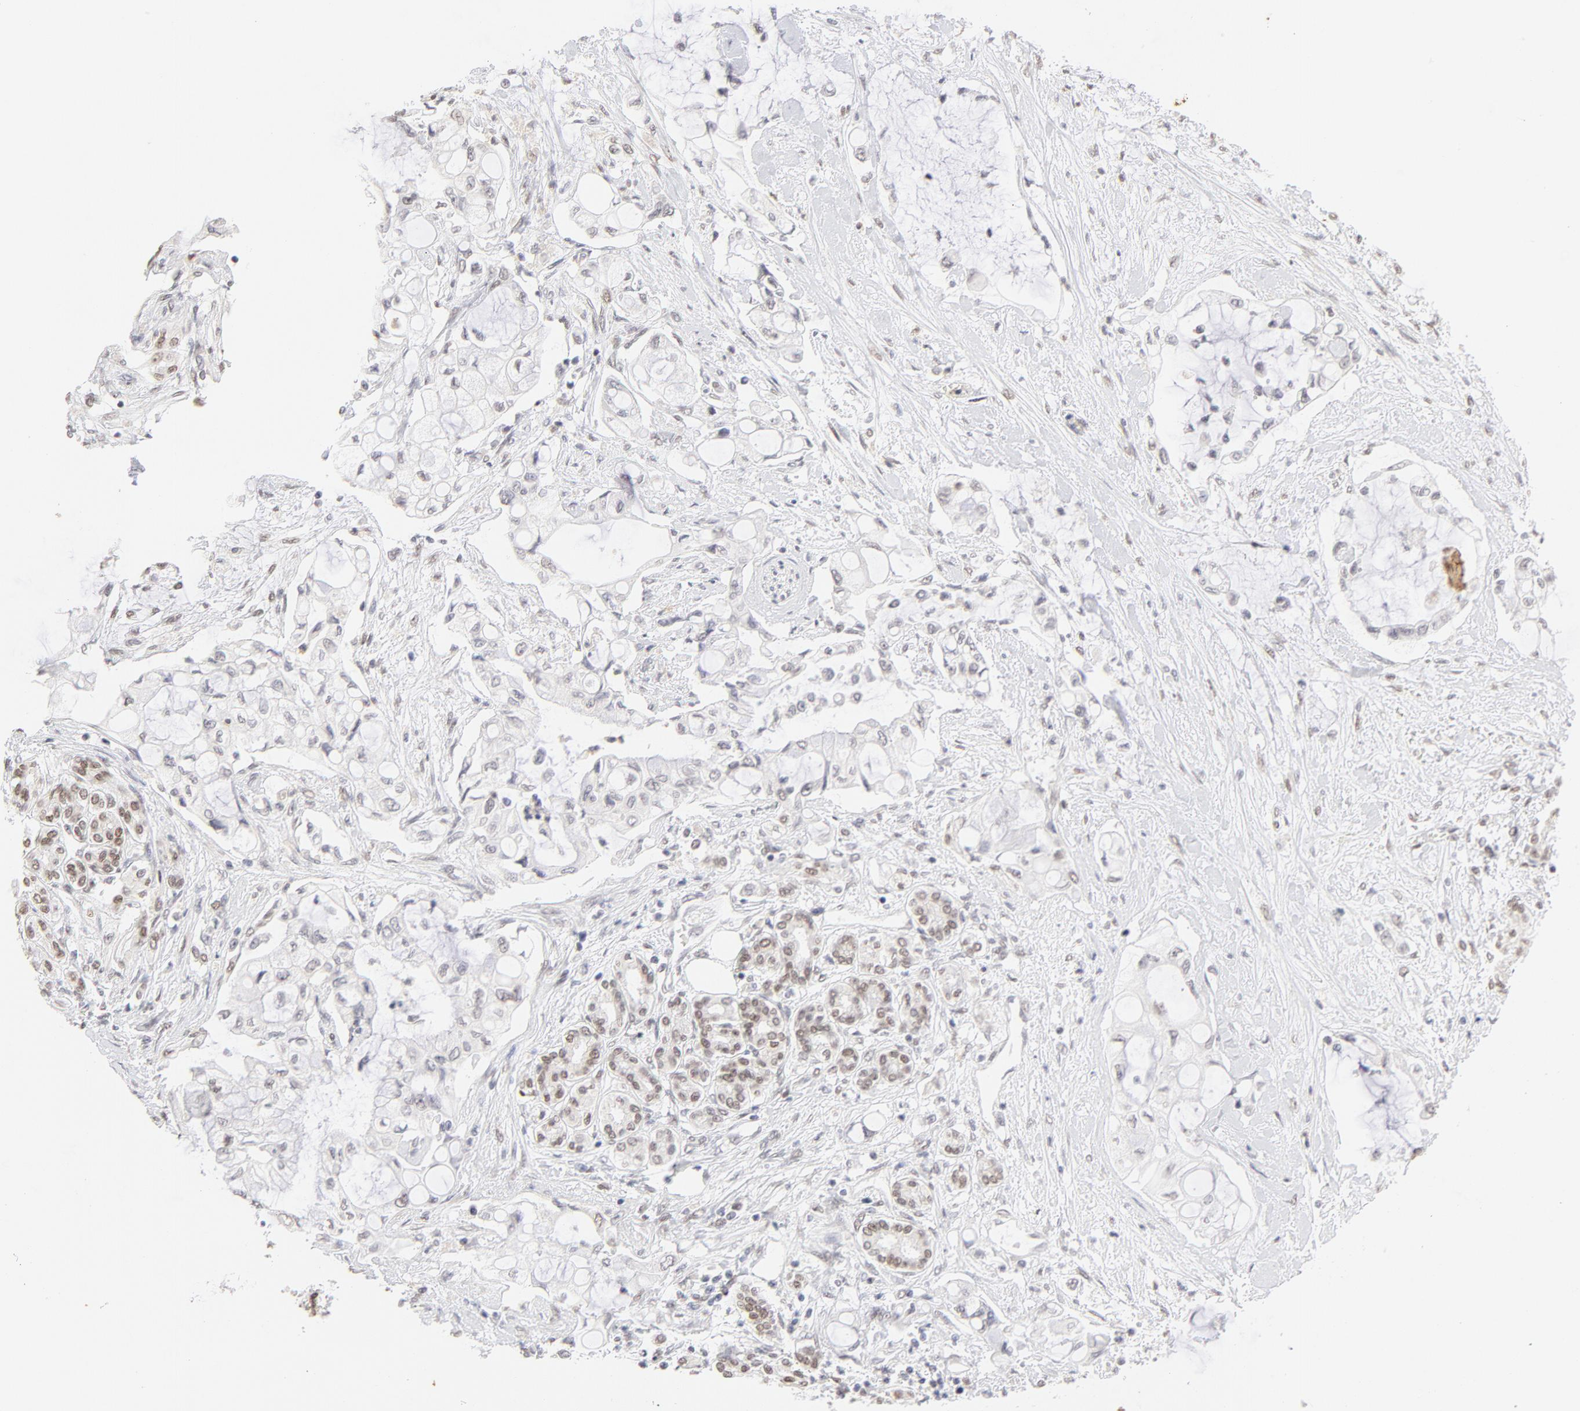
{"staining": {"intensity": "negative", "quantity": "none", "location": "none"}, "tissue": "pancreatic cancer", "cell_type": "Tumor cells", "image_type": "cancer", "snomed": [{"axis": "morphology", "description": "Adenocarcinoma, NOS"}, {"axis": "topography", "description": "Pancreas"}], "caption": "There is no significant expression in tumor cells of pancreatic cancer.", "gene": "PBX3", "patient": {"sex": "female", "age": 70}}